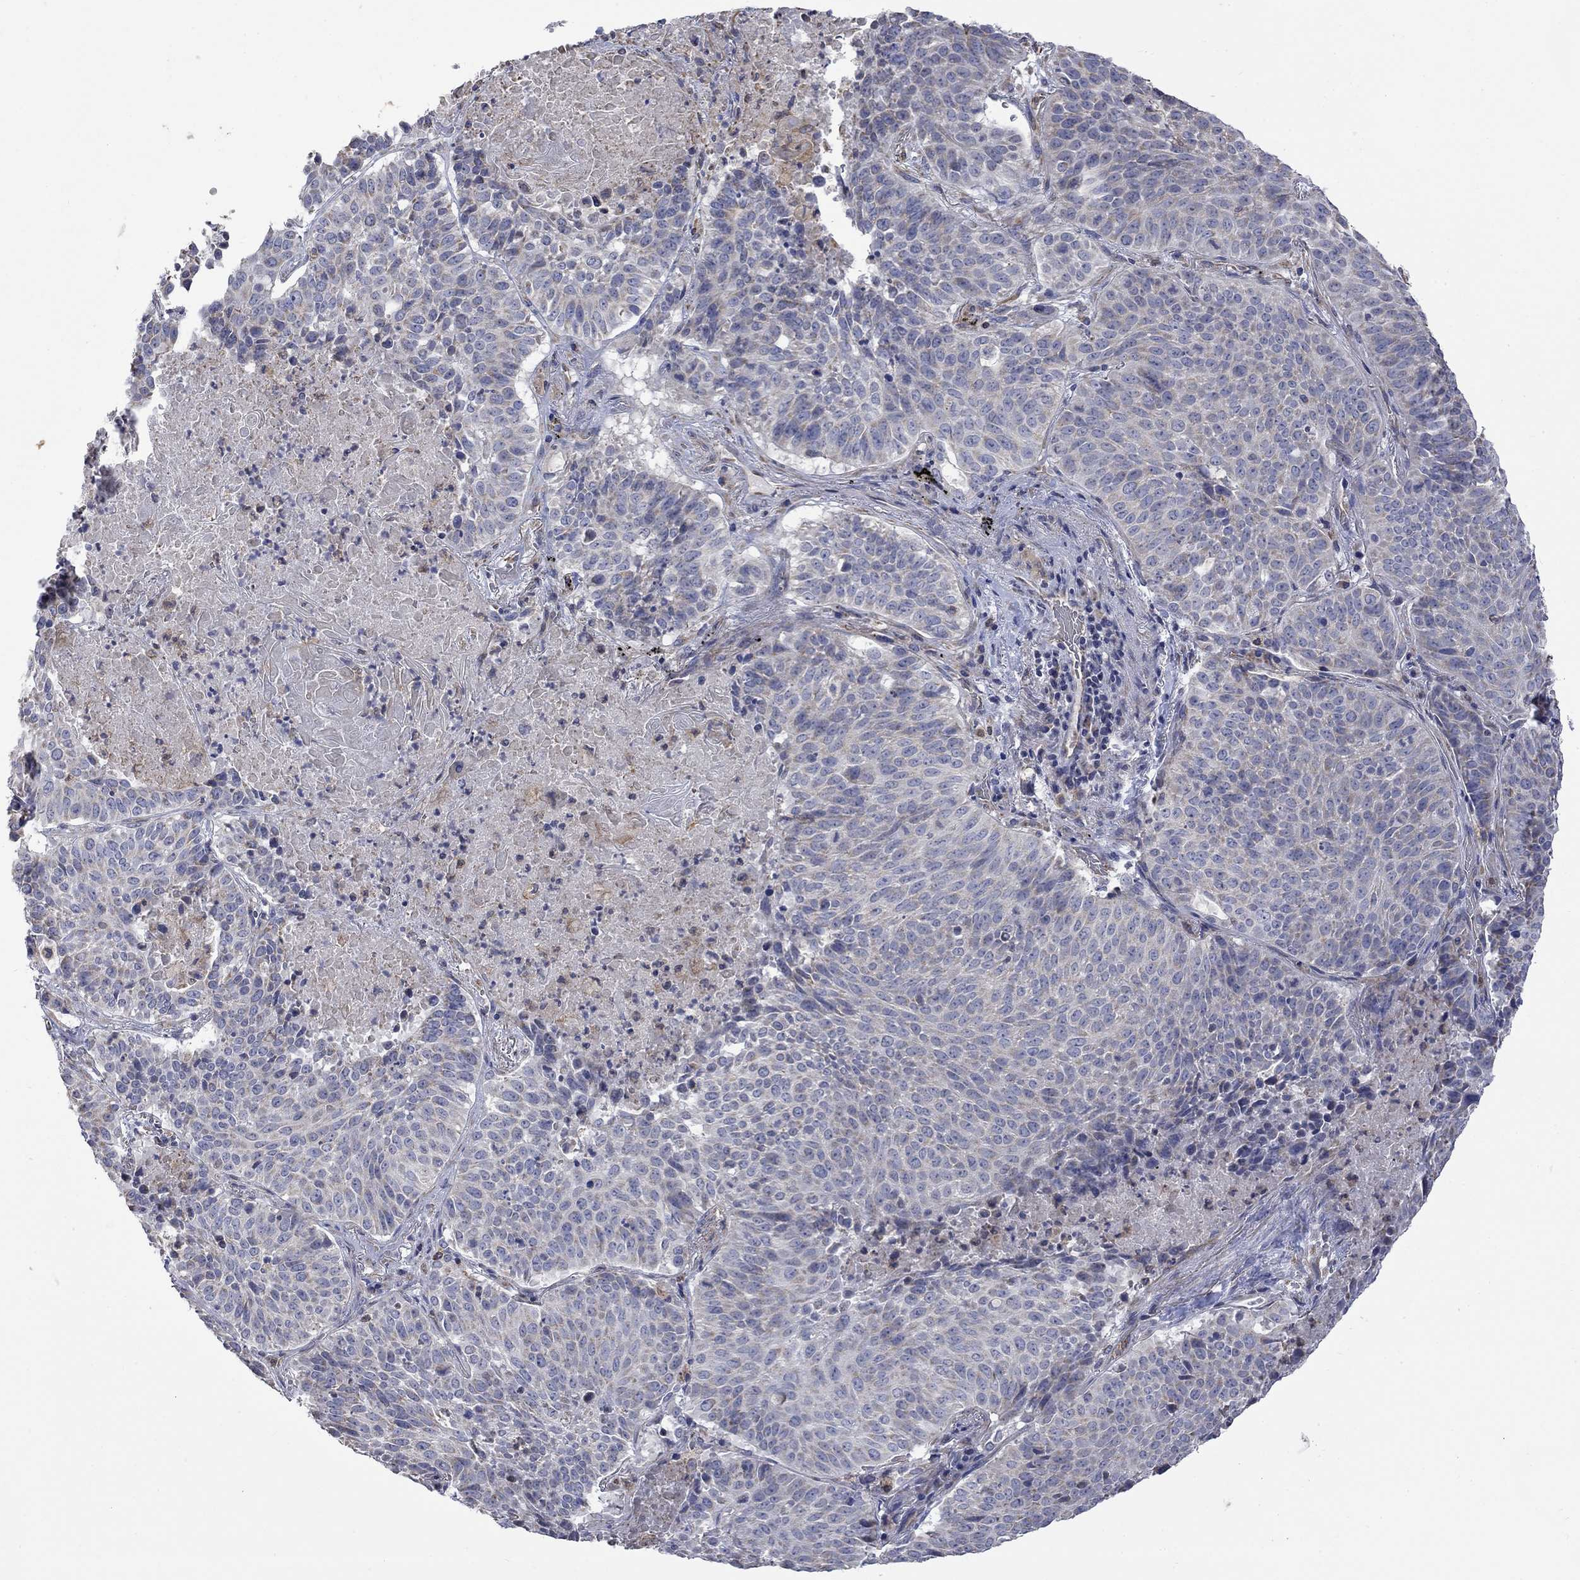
{"staining": {"intensity": "negative", "quantity": "none", "location": "none"}, "tissue": "lung cancer", "cell_type": "Tumor cells", "image_type": "cancer", "snomed": [{"axis": "morphology", "description": "Squamous cell carcinoma, NOS"}, {"axis": "topography", "description": "Lung"}], "caption": "This is an immunohistochemistry (IHC) micrograph of lung cancer (squamous cell carcinoma). There is no expression in tumor cells.", "gene": "CAMKK2", "patient": {"sex": "male", "age": 64}}